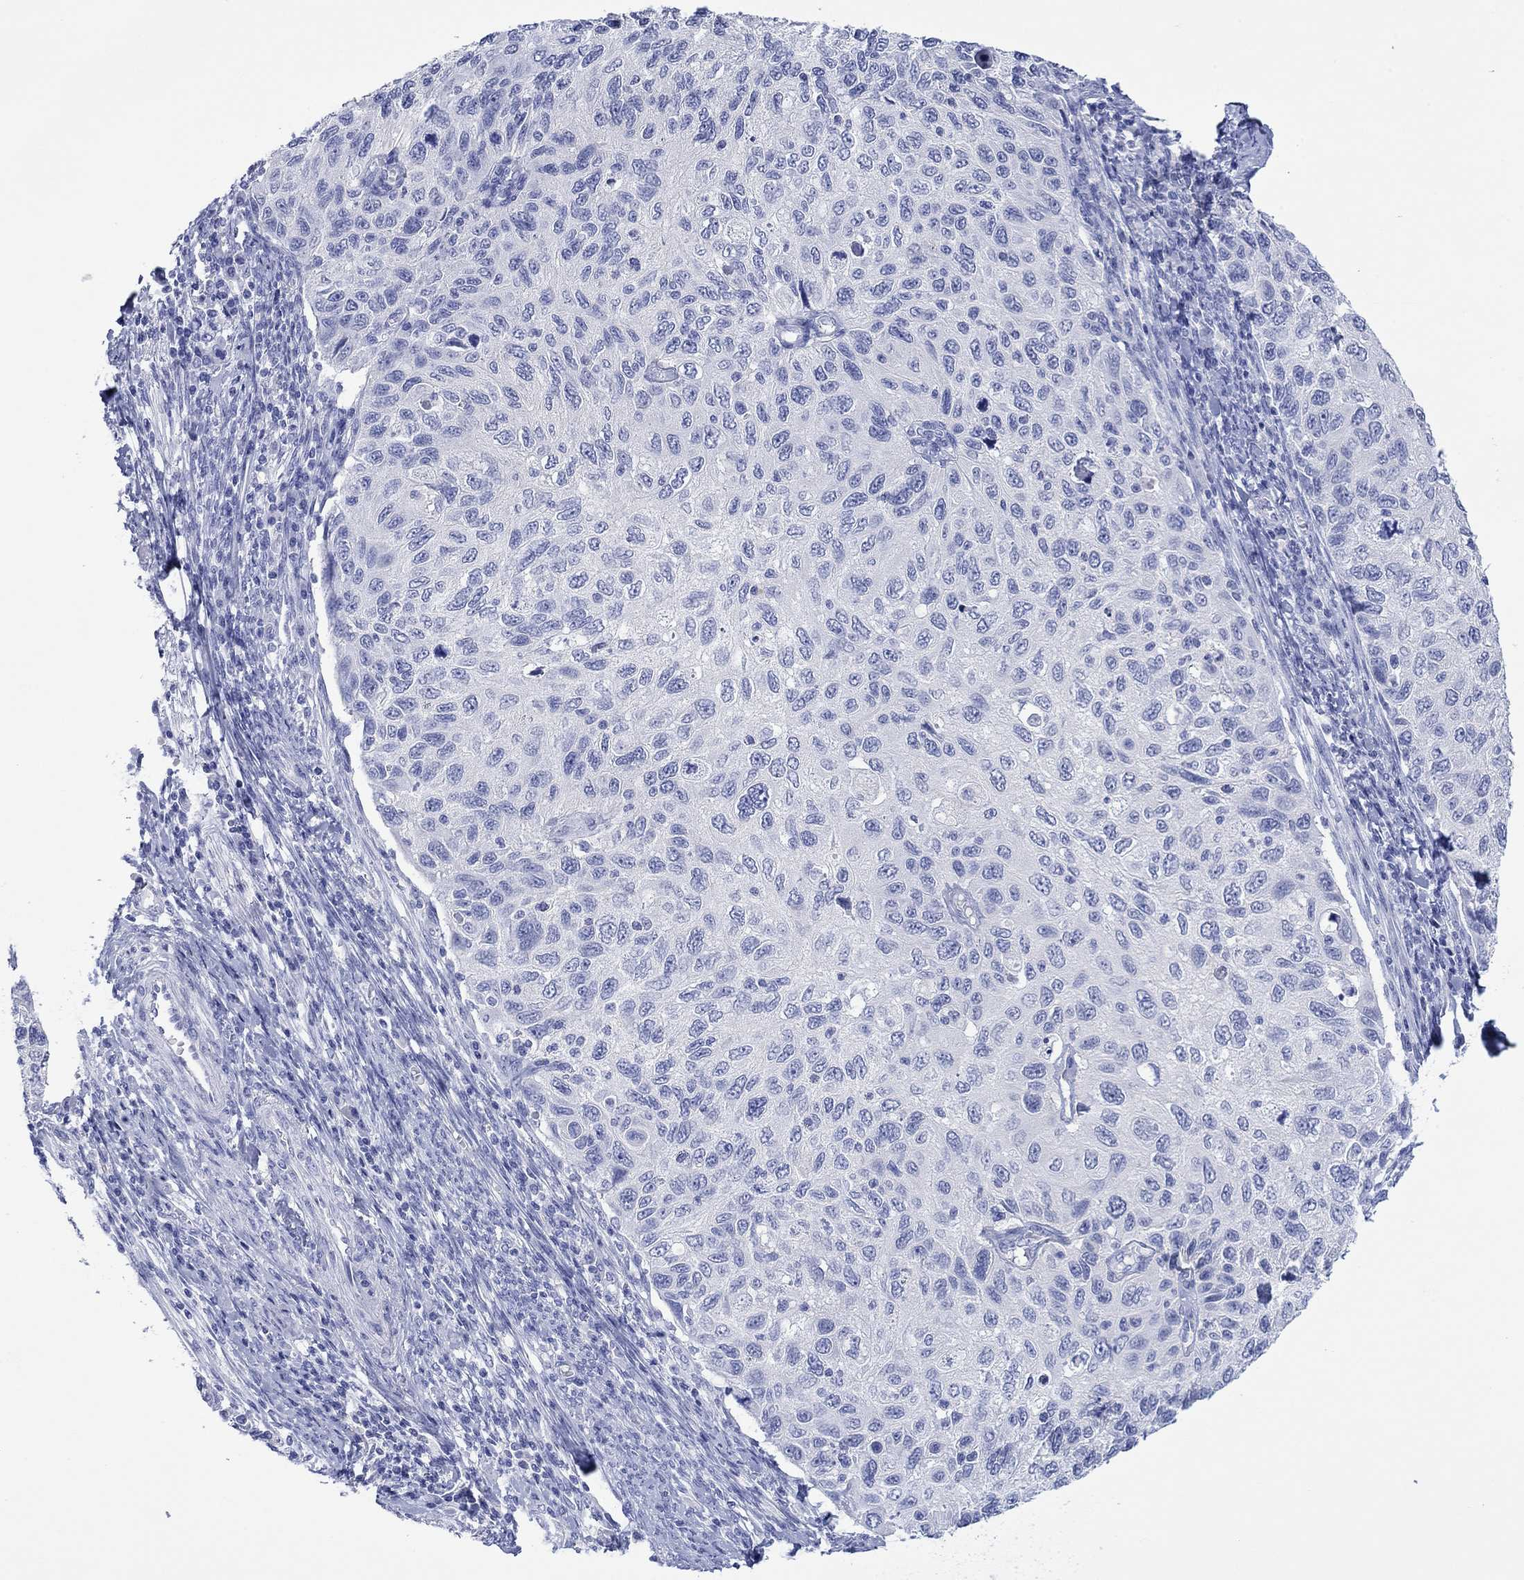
{"staining": {"intensity": "negative", "quantity": "none", "location": "none"}, "tissue": "cervical cancer", "cell_type": "Tumor cells", "image_type": "cancer", "snomed": [{"axis": "morphology", "description": "Squamous cell carcinoma, NOS"}, {"axis": "topography", "description": "Cervix"}], "caption": "This is an immunohistochemistry micrograph of cervical cancer. There is no staining in tumor cells.", "gene": "MLANA", "patient": {"sex": "female", "age": 70}}